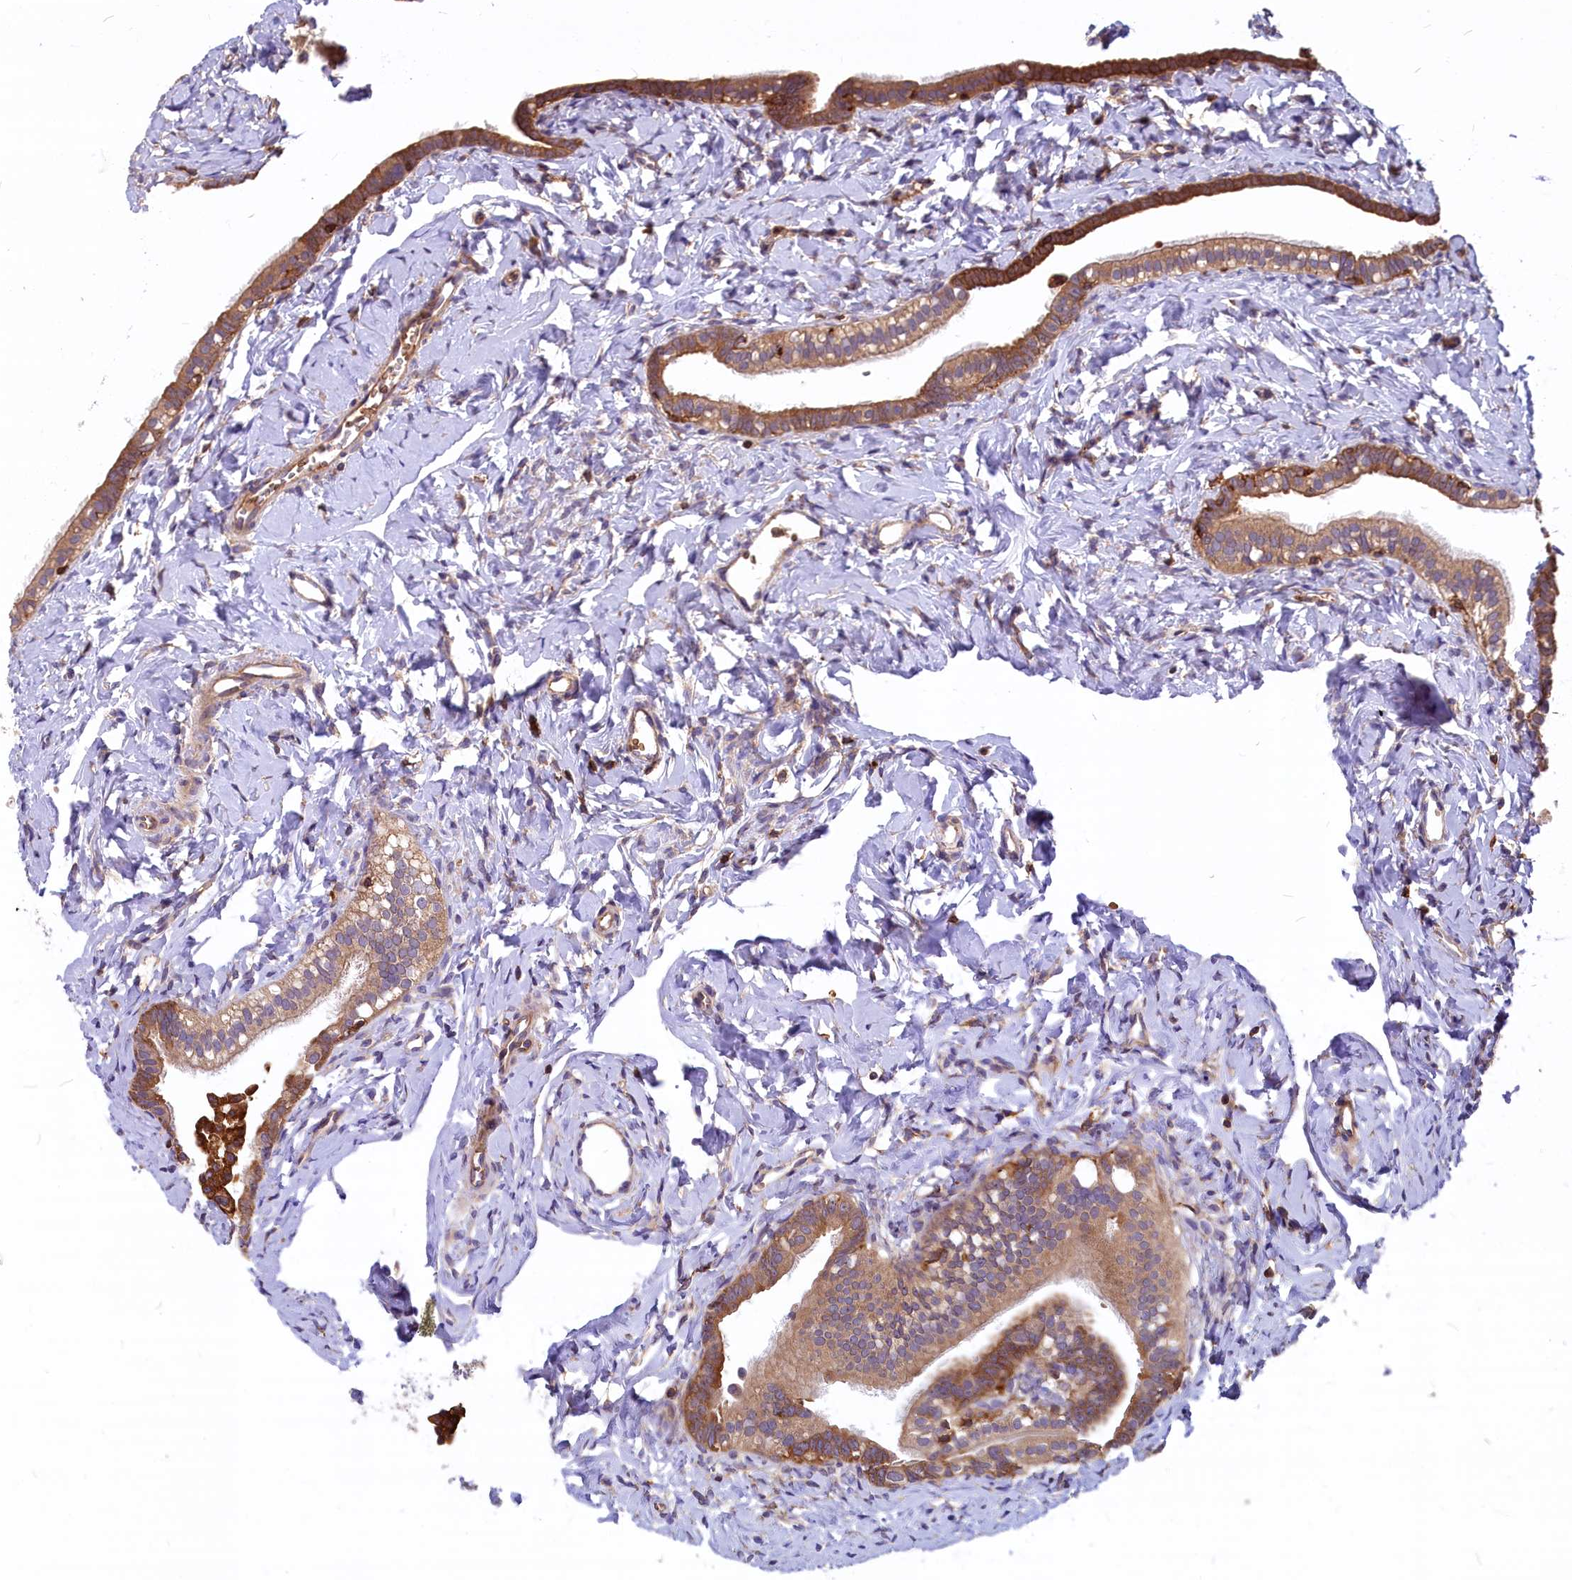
{"staining": {"intensity": "strong", "quantity": ">75%", "location": "cytoplasmic/membranous"}, "tissue": "fallopian tube", "cell_type": "Glandular cells", "image_type": "normal", "snomed": [{"axis": "morphology", "description": "Normal tissue, NOS"}, {"axis": "topography", "description": "Fallopian tube"}], "caption": "IHC (DAB (3,3'-diaminobenzidine)) staining of normal human fallopian tube demonstrates strong cytoplasmic/membranous protein positivity in approximately >75% of glandular cells. (brown staining indicates protein expression, while blue staining denotes nuclei).", "gene": "MYO9B", "patient": {"sex": "female", "age": 66}}